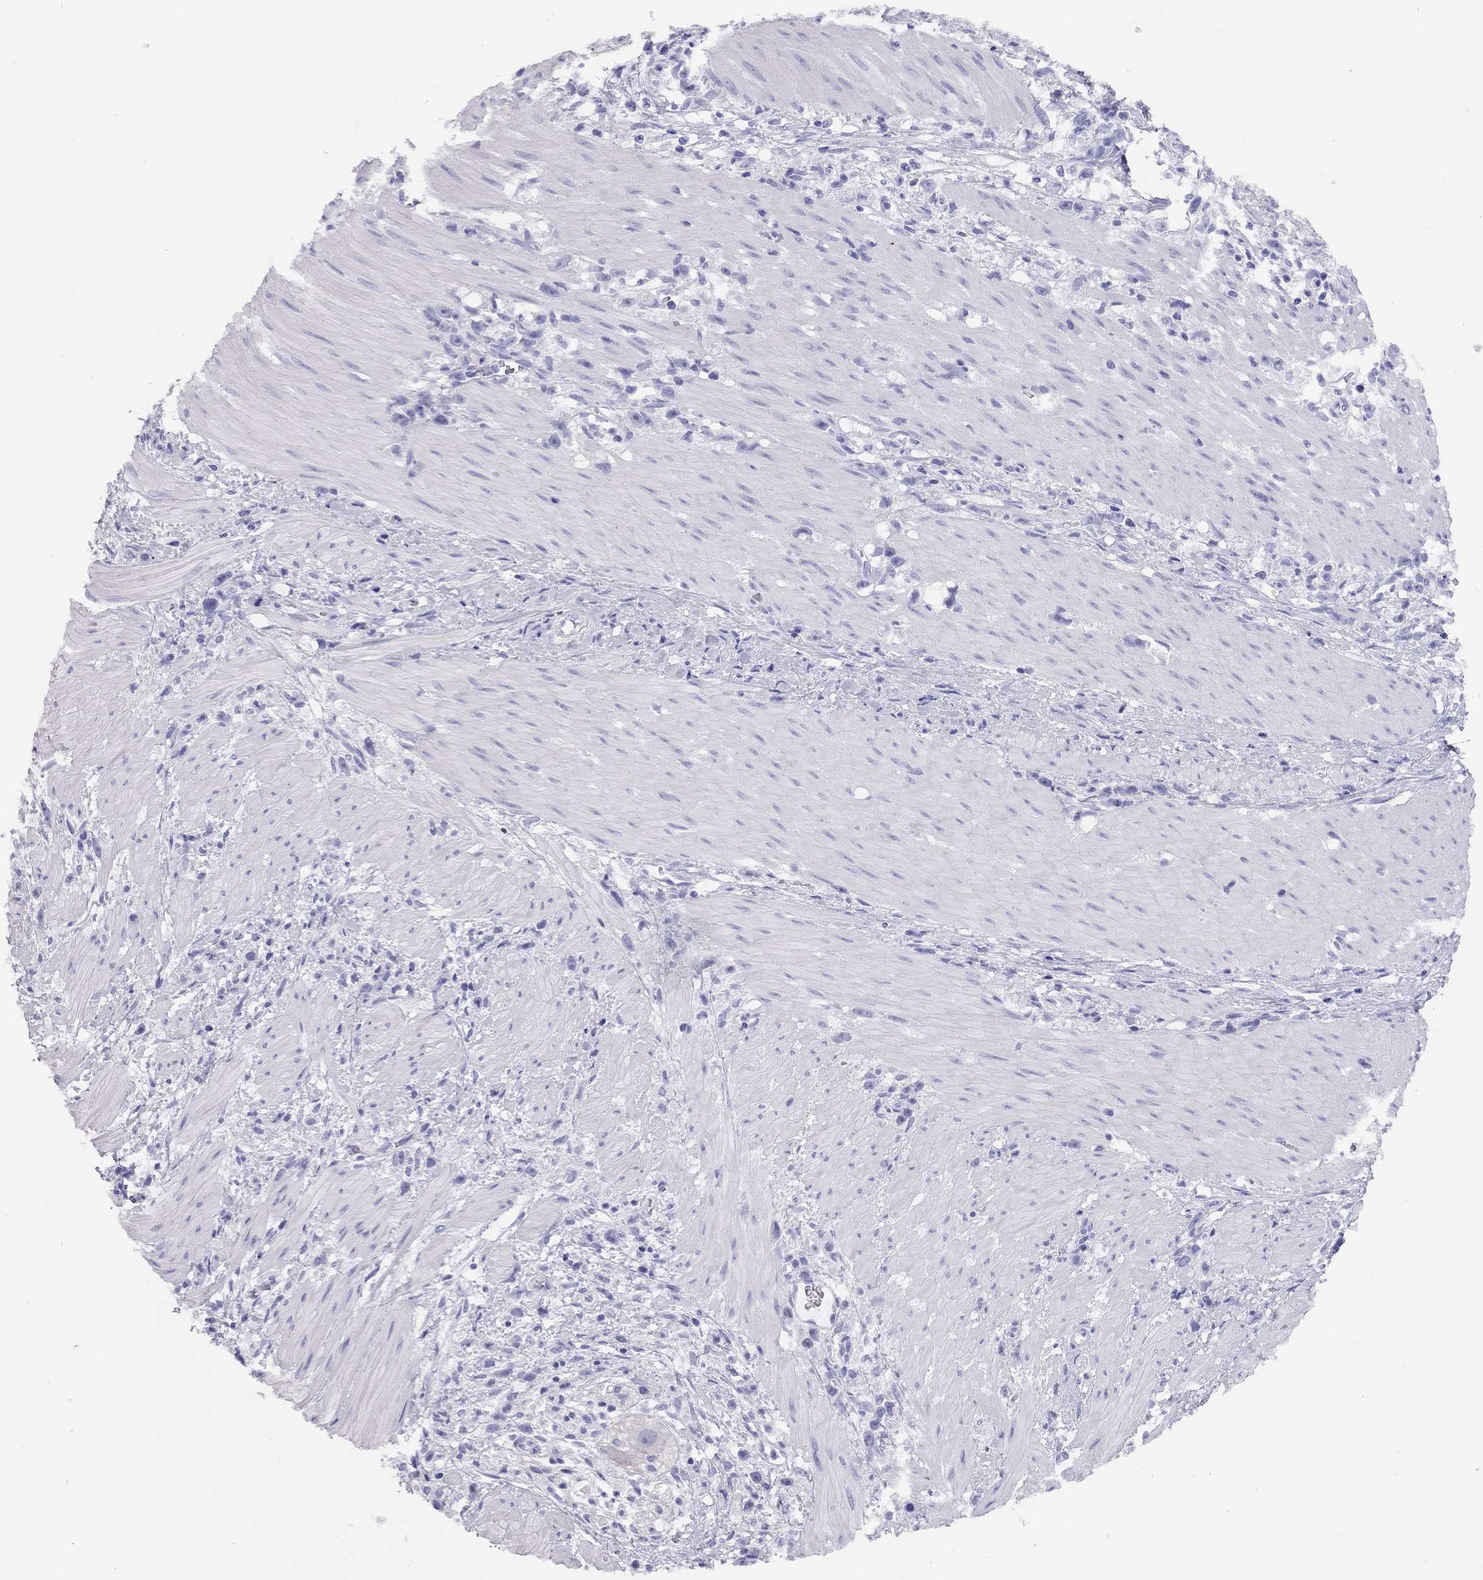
{"staining": {"intensity": "negative", "quantity": "none", "location": "none"}, "tissue": "stomach cancer", "cell_type": "Tumor cells", "image_type": "cancer", "snomed": [{"axis": "morphology", "description": "Adenocarcinoma, NOS"}, {"axis": "topography", "description": "Stomach"}], "caption": "A high-resolution histopathology image shows immunohistochemistry staining of stomach adenocarcinoma, which reveals no significant positivity in tumor cells.", "gene": "LRIT2", "patient": {"sex": "female", "age": 59}}